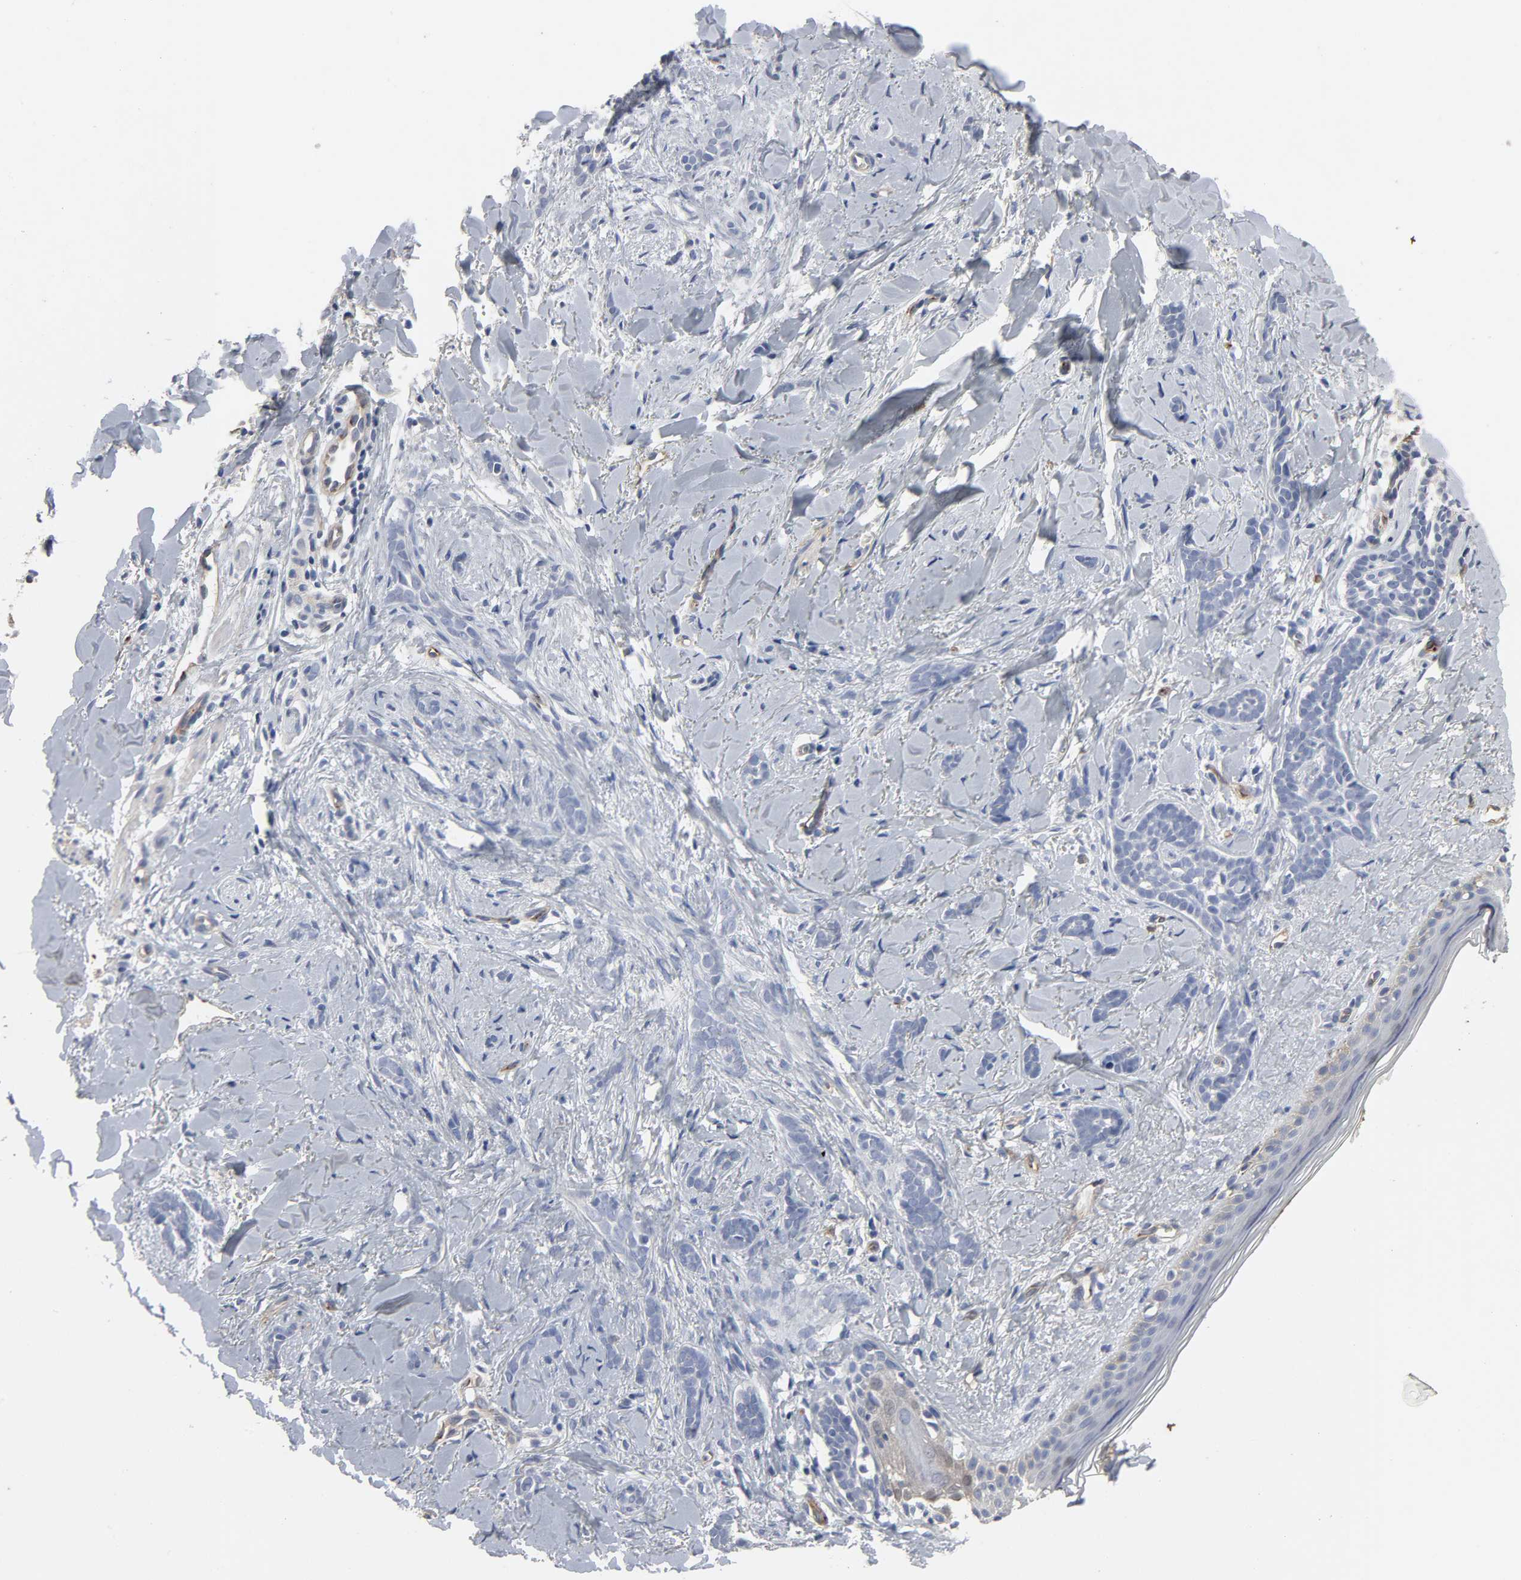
{"staining": {"intensity": "negative", "quantity": "none", "location": "none"}, "tissue": "skin cancer", "cell_type": "Tumor cells", "image_type": "cancer", "snomed": [{"axis": "morphology", "description": "Basal cell carcinoma"}, {"axis": "topography", "description": "Skin"}], "caption": "Tumor cells show no significant protein positivity in skin cancer (basal cell carcinoma).", "gene": "KDR", "patient": {"sex": "female", "age": 37}}